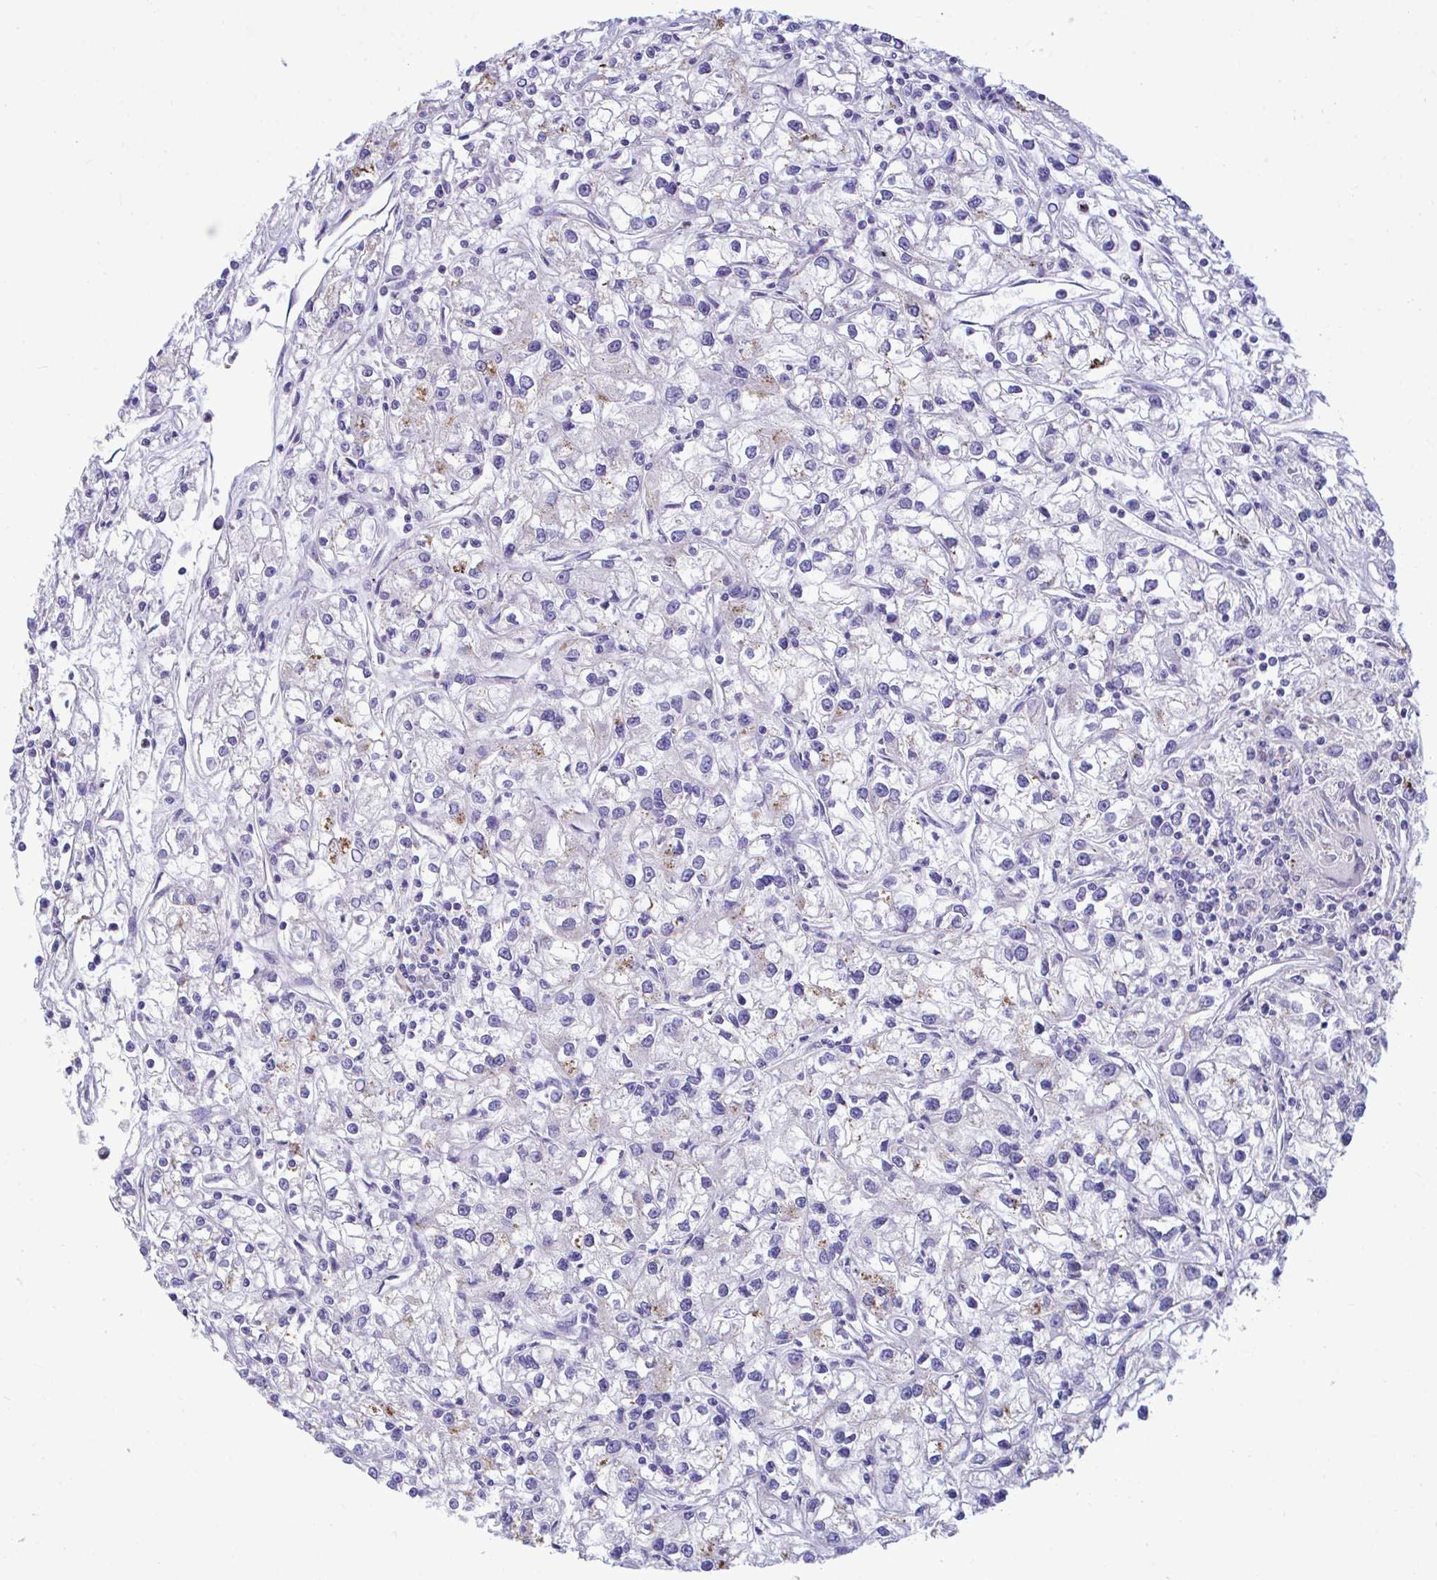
{"staining": {"intensity": "negative", "quantity": "none", "location": "none"}, "tissue": "renal cancer", "cell_type": "Tumor cells", "image_type": "cancer", "snomed": [{"axis": "morphology", "description": "Adenocarcinoma, NOS"}, {"axis": "topography", "description": "Kidney"}], "caption": "The histopathology image demonstrates no staining of tumor cells in adenocarcinoma (renal). (DAB (3,3'-diaminobenzidine) IHC, high magnification).", "gene": "MRPS16", "patient": {"sex": "female", "age": 59}}